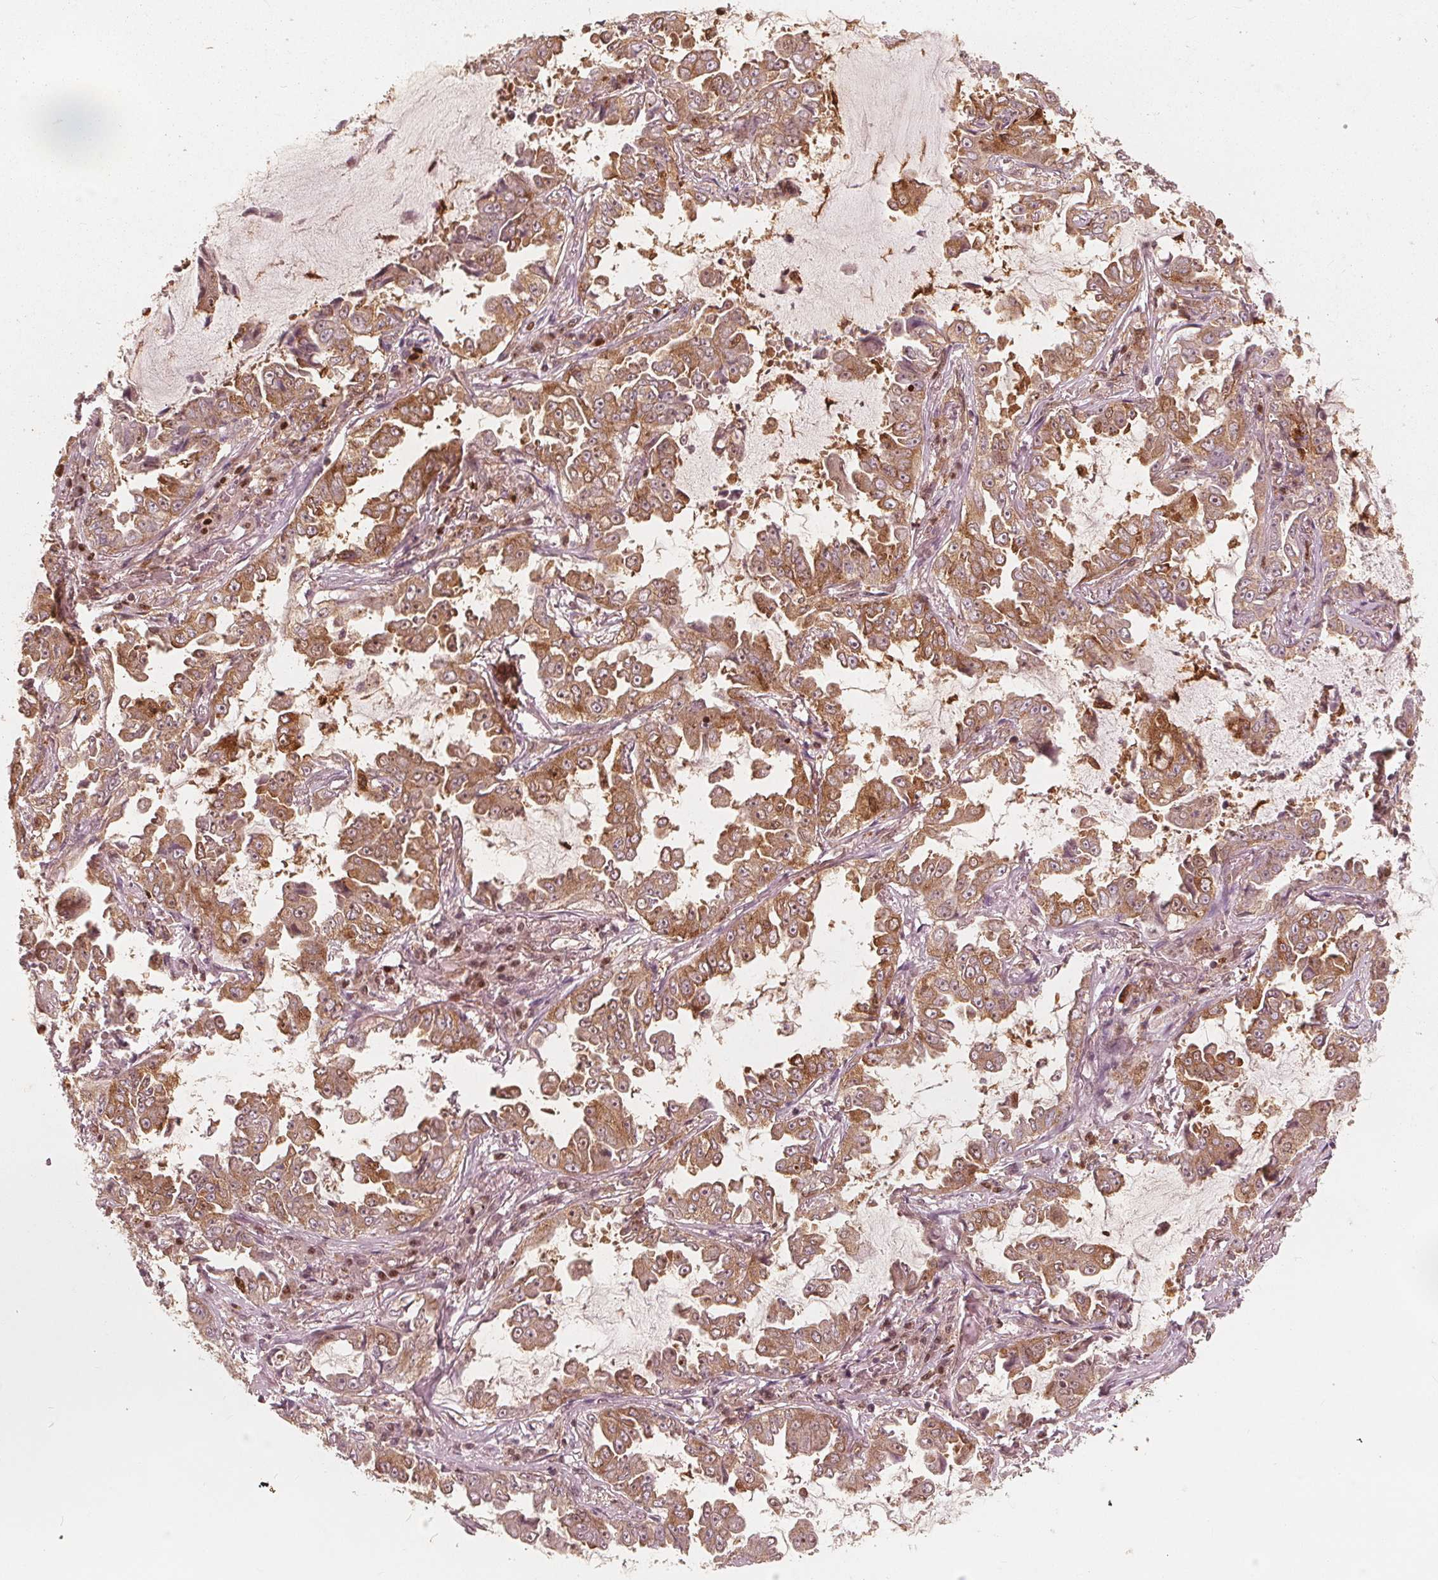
{"staining": {"intensity": "moderate", "quantity": ">75%", "location": "cytoplasmic/membranous"}, "tissue": "lung cancer", "cell_type": "Tumor cells", "image_type": "cancer", "snomed": [{"axis": "morphology", "description": "Adenocarcinoma, NOS"}, {"axis": "topography", "description": "Lung"}], "caption": "Adenocarcinoma (lung) stained with DAB (3,3'-diaminobenzidine) immunohistochemistry reveals medium levels of moderate cytoplasmic/membranous staining in about >75% of tumor cells.", "gene": "SQSTM1", "patient": {"sex": "female", "age": 52}}